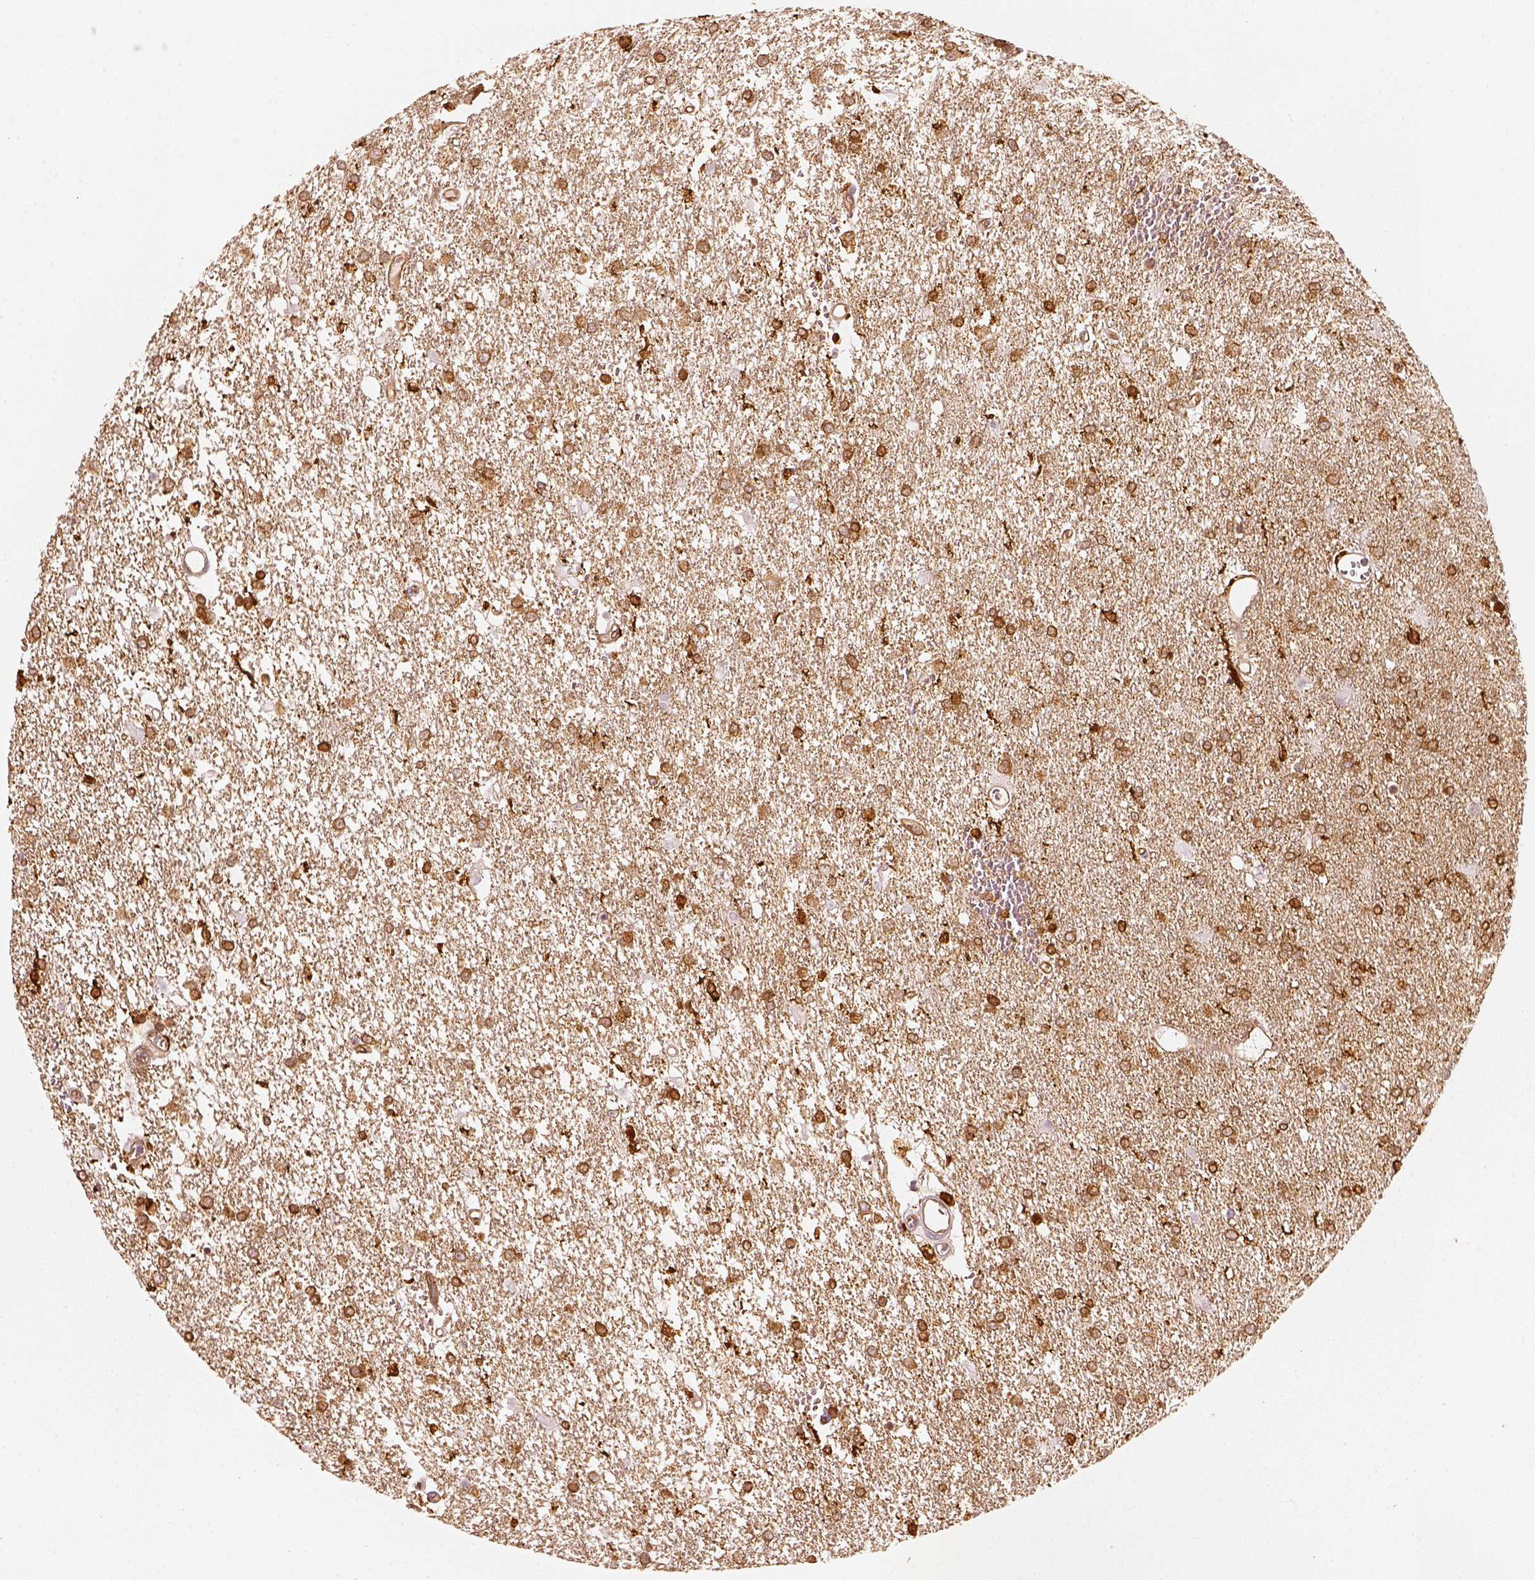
{"staining": {"intensity": "moderate", "quantity": ">75%", "location": "cytoplasmic/membranous"}, "tissue": "glioma", "cell_type": "Tumor cells", "image_type": "cancer", "snomed": [{"axis": "morphology", "description": "Glioma, malignant, High grade"}, {"axis": "topography", "description": "Brain"}], "caption": "Tumor cells exhibit medium levels of moderate cytoplasmic/membranous expression in about >75% of cells in malignant high-grade glioma.", "gene": "FSCN1", "patient": {"sex": "female", "age": 61}}